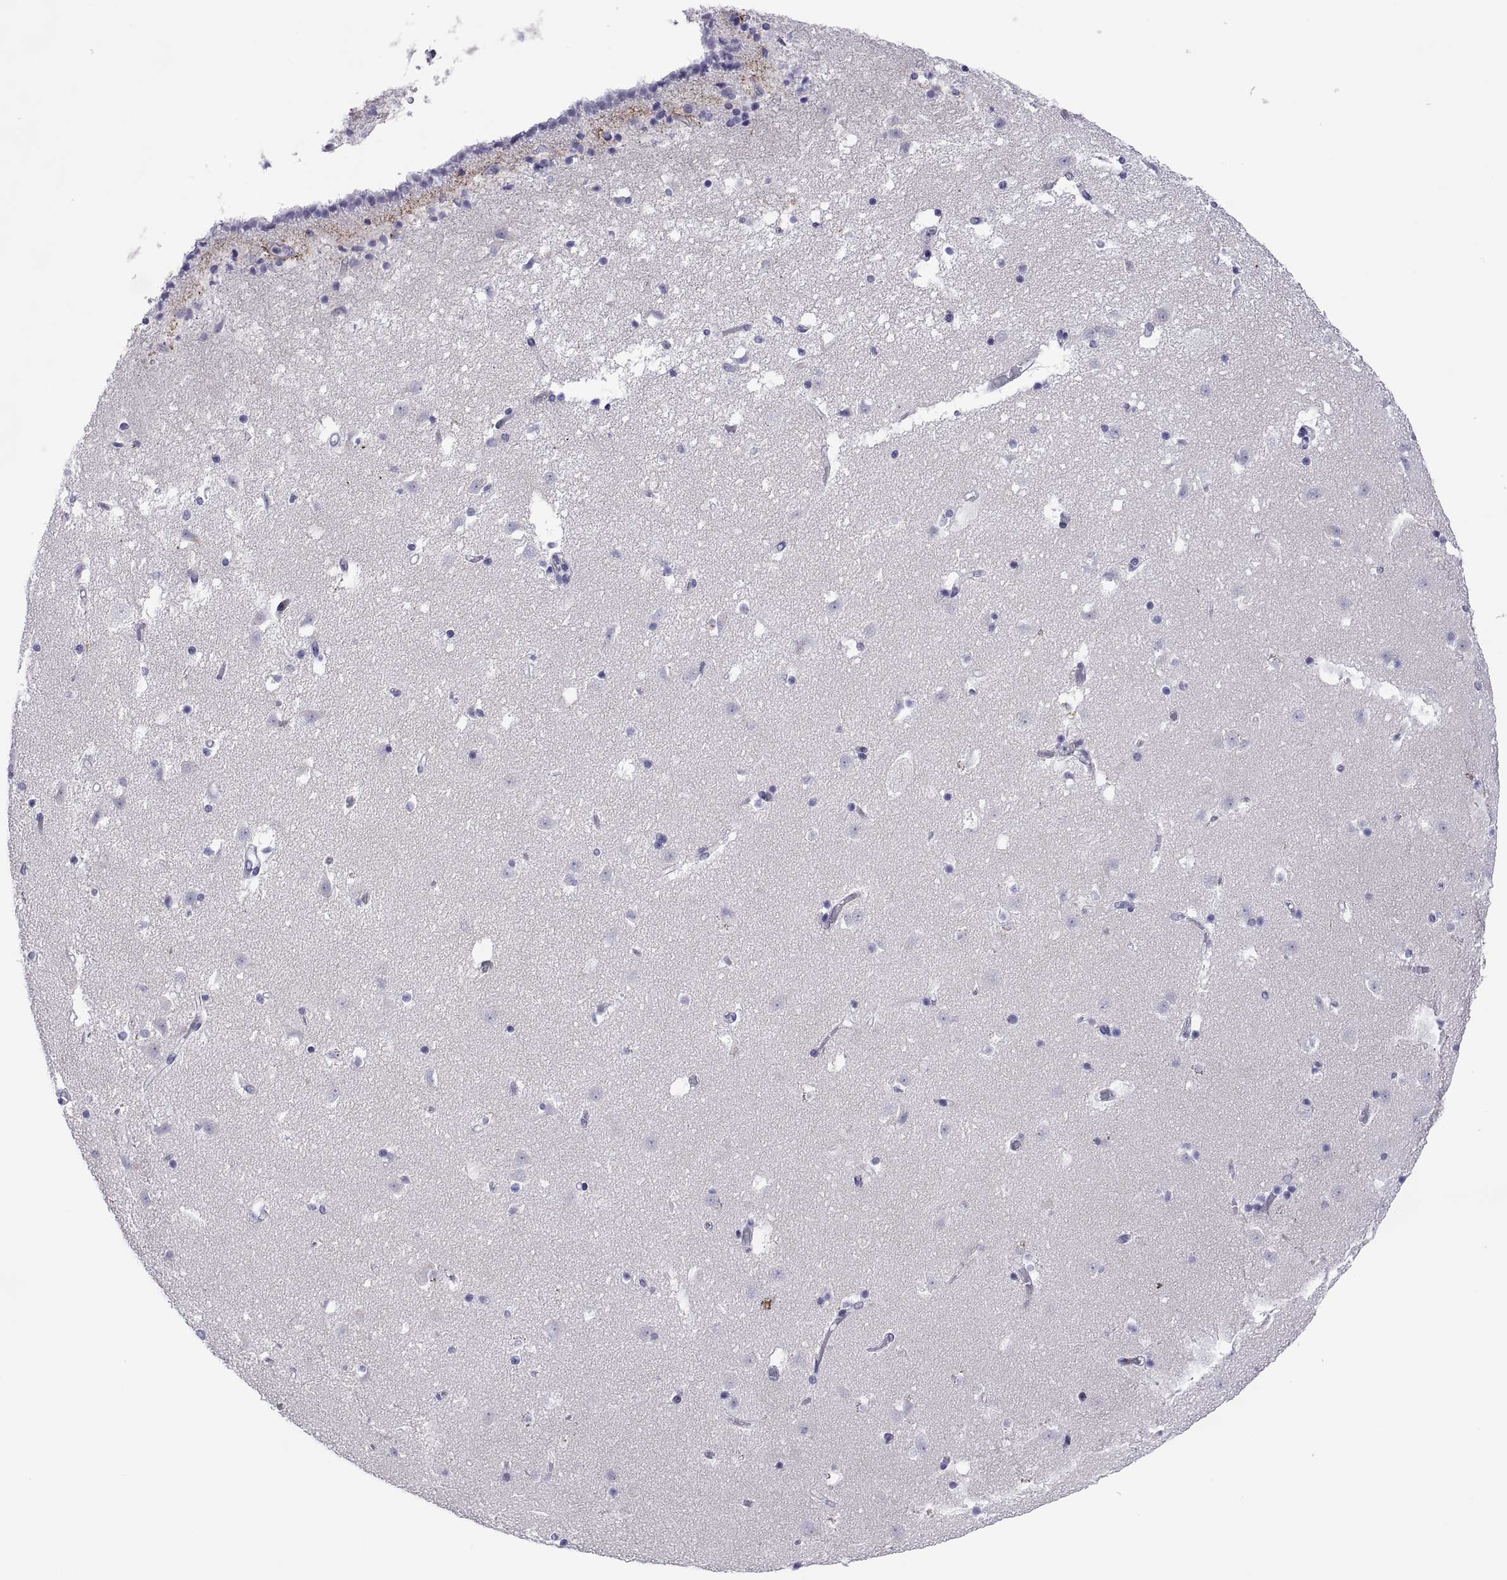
{"staining": {"intensity": "negative", "quantity": "none", "location": "none"}, "tissue": "caudate", "cell_type": "Glial cells", "image_type": "normal", "snomed": [{"axis": "morphology", "description": "Normal tissue, NOS"}, {"axis": "topography", "description": "Lateral ventricle wall"}], "caption": "Immunohistochemistry (IHC) image of benign caudate: caudate stained with DAB (3,3'-diaminobenzidine) shows no significant protein expression in glial cells. Nuclei are stained in blue.", "gene": "CHCT1", "patient": {"sex": "female", "age": 42}}